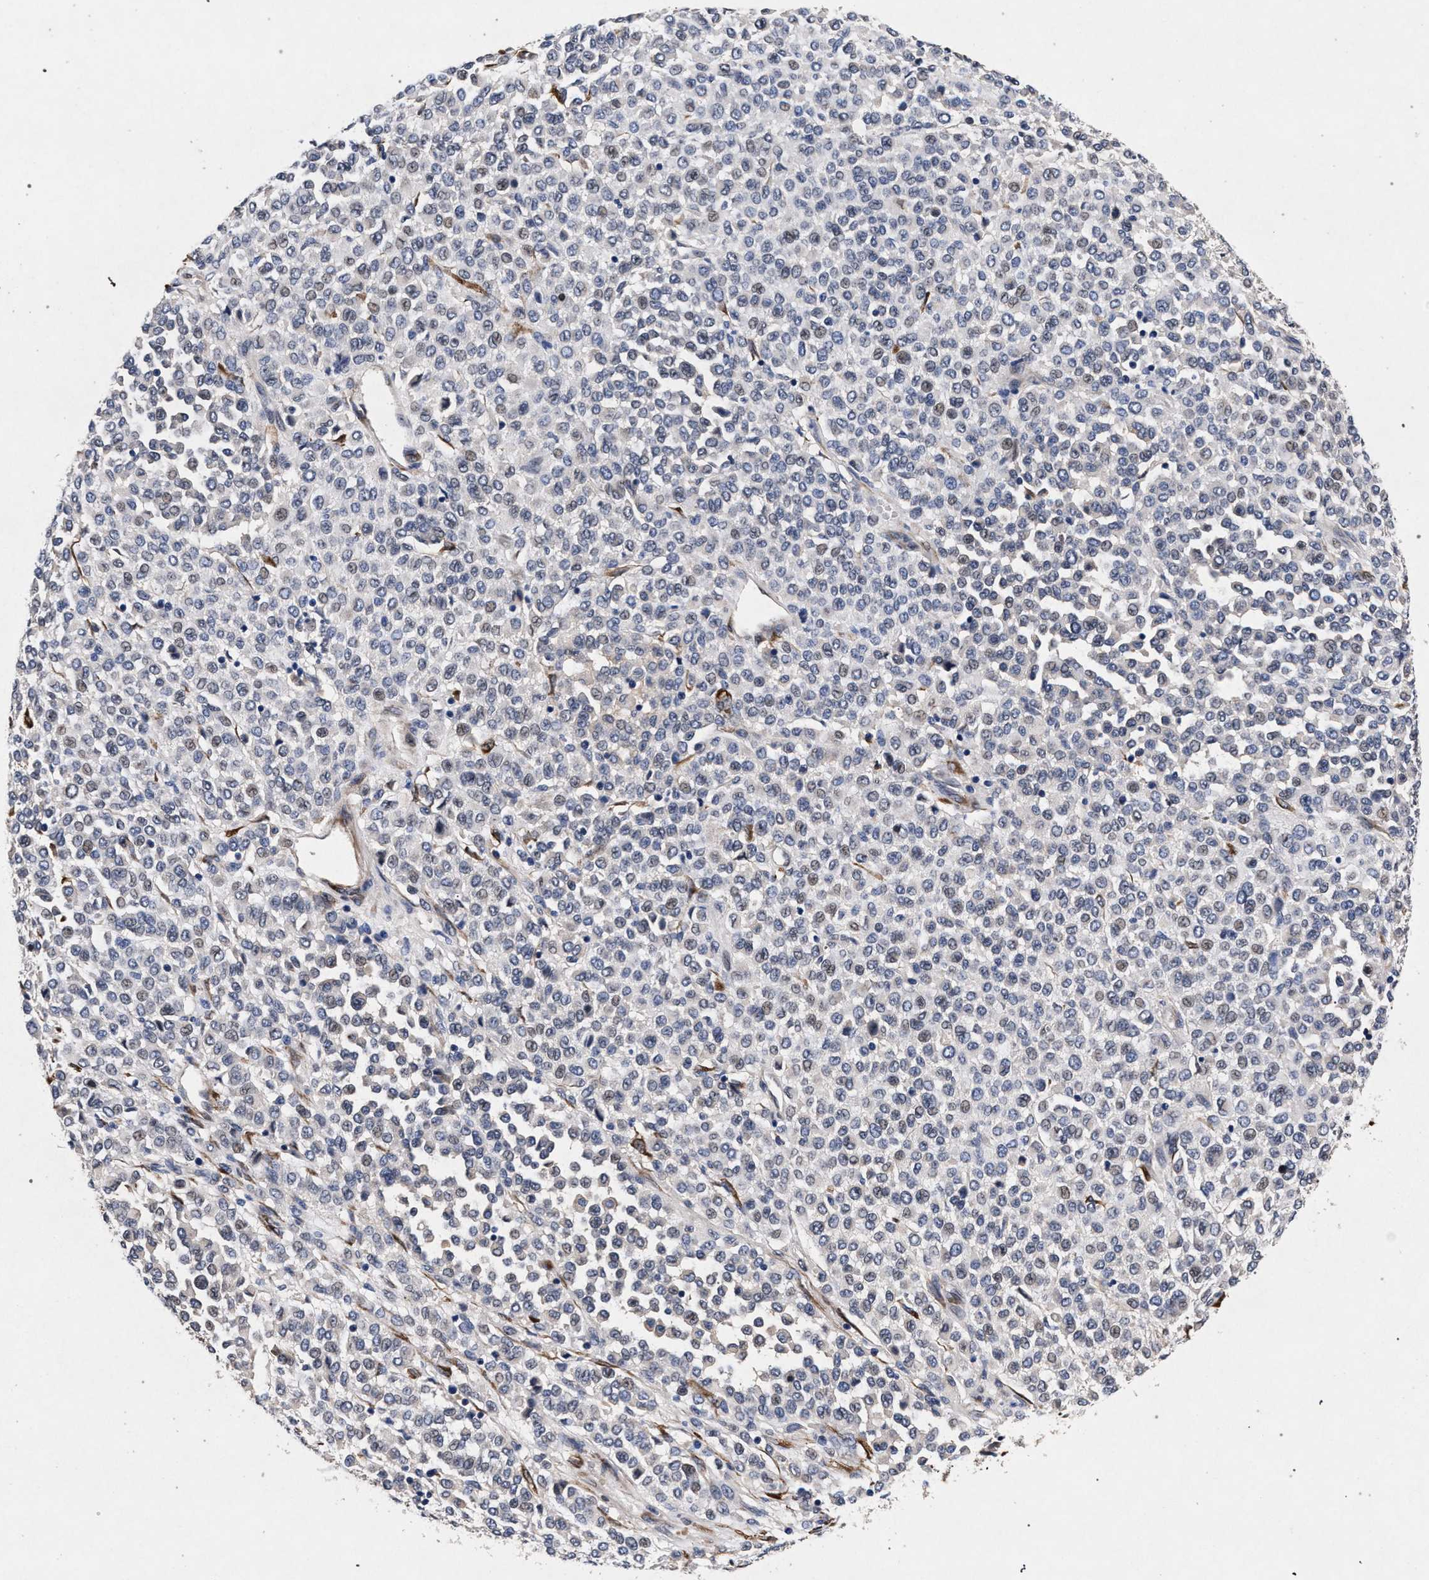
{"staining": {"intensity": "negative", "quantity": "none", "location": "none"}, "tissue": "melanoma", "cell_type": "Tumor cells", "image_type": "cancer", "snomed": [{"axis": "morphology", "description": "Malignant melanoma, Metastatic site"}, {"axis": "topography", "description": "Pancreas"}], "caption": "The histopathology image exhibits no staining of tumor cells in malignant melanoma (metastatic site). (DAB (3,3'-diaminobenzidine) immunohistochemistry with hematoxylin counter stain).", "gene": "NEK7", "patient": {"sex": "female", "age": 30}}